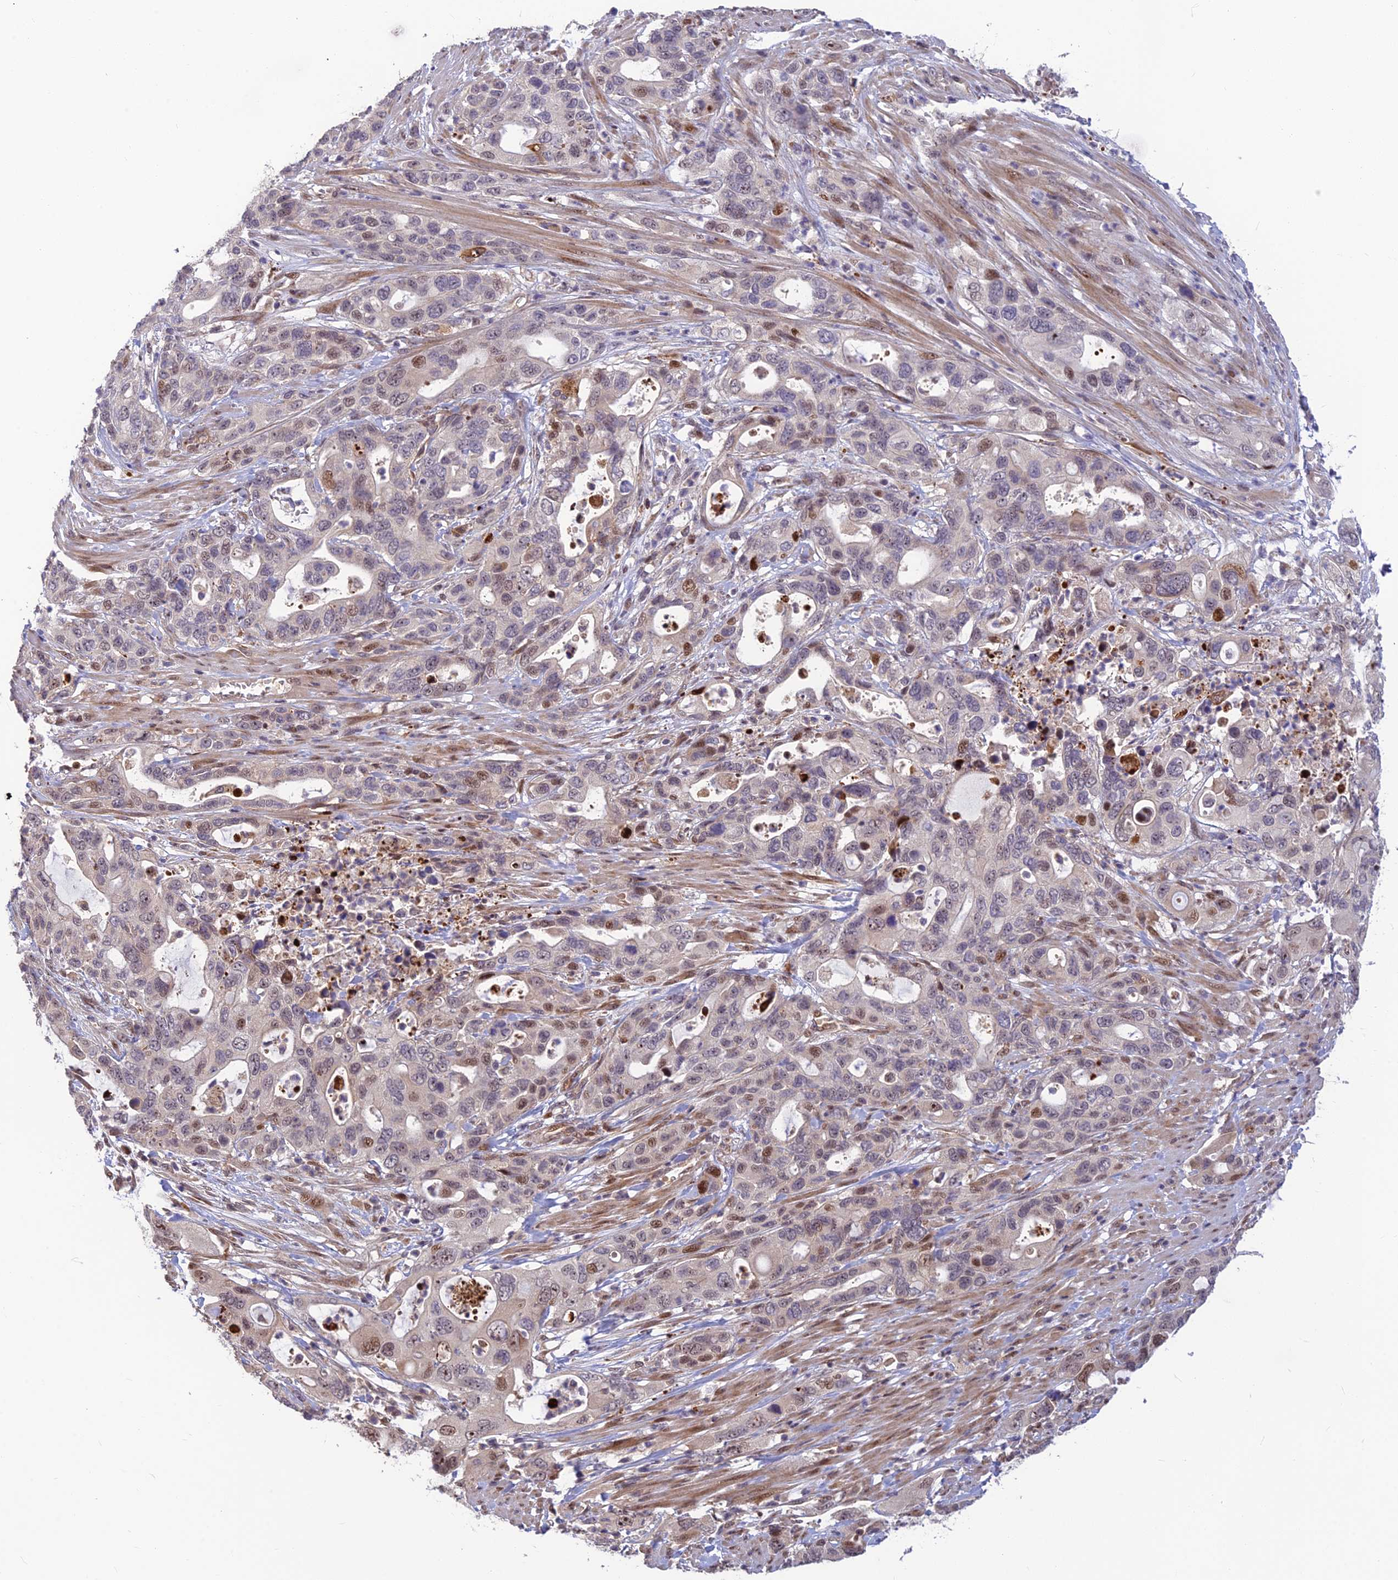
{"staining": {"intensity": "moderate", "quantity": "<25%", "location": "nuclear"}, "tissue": "pancreatic cancer", "cell_type": "Tumor cells", "image_type": "cancer", "snomed": [{"axis": "morphology", "description": "Adenocarcinoma, NOS"}, {"axis": "topography", "description": "Pancreas"}], "caption": "Protein staining of pancreatic cancer (adenocarcinoma) tissue shows moderate nuclear positivity in approximately <25% of tumor cells.", "gene": "UFSP2", "patient": {"sex": "female", "age": 71}}